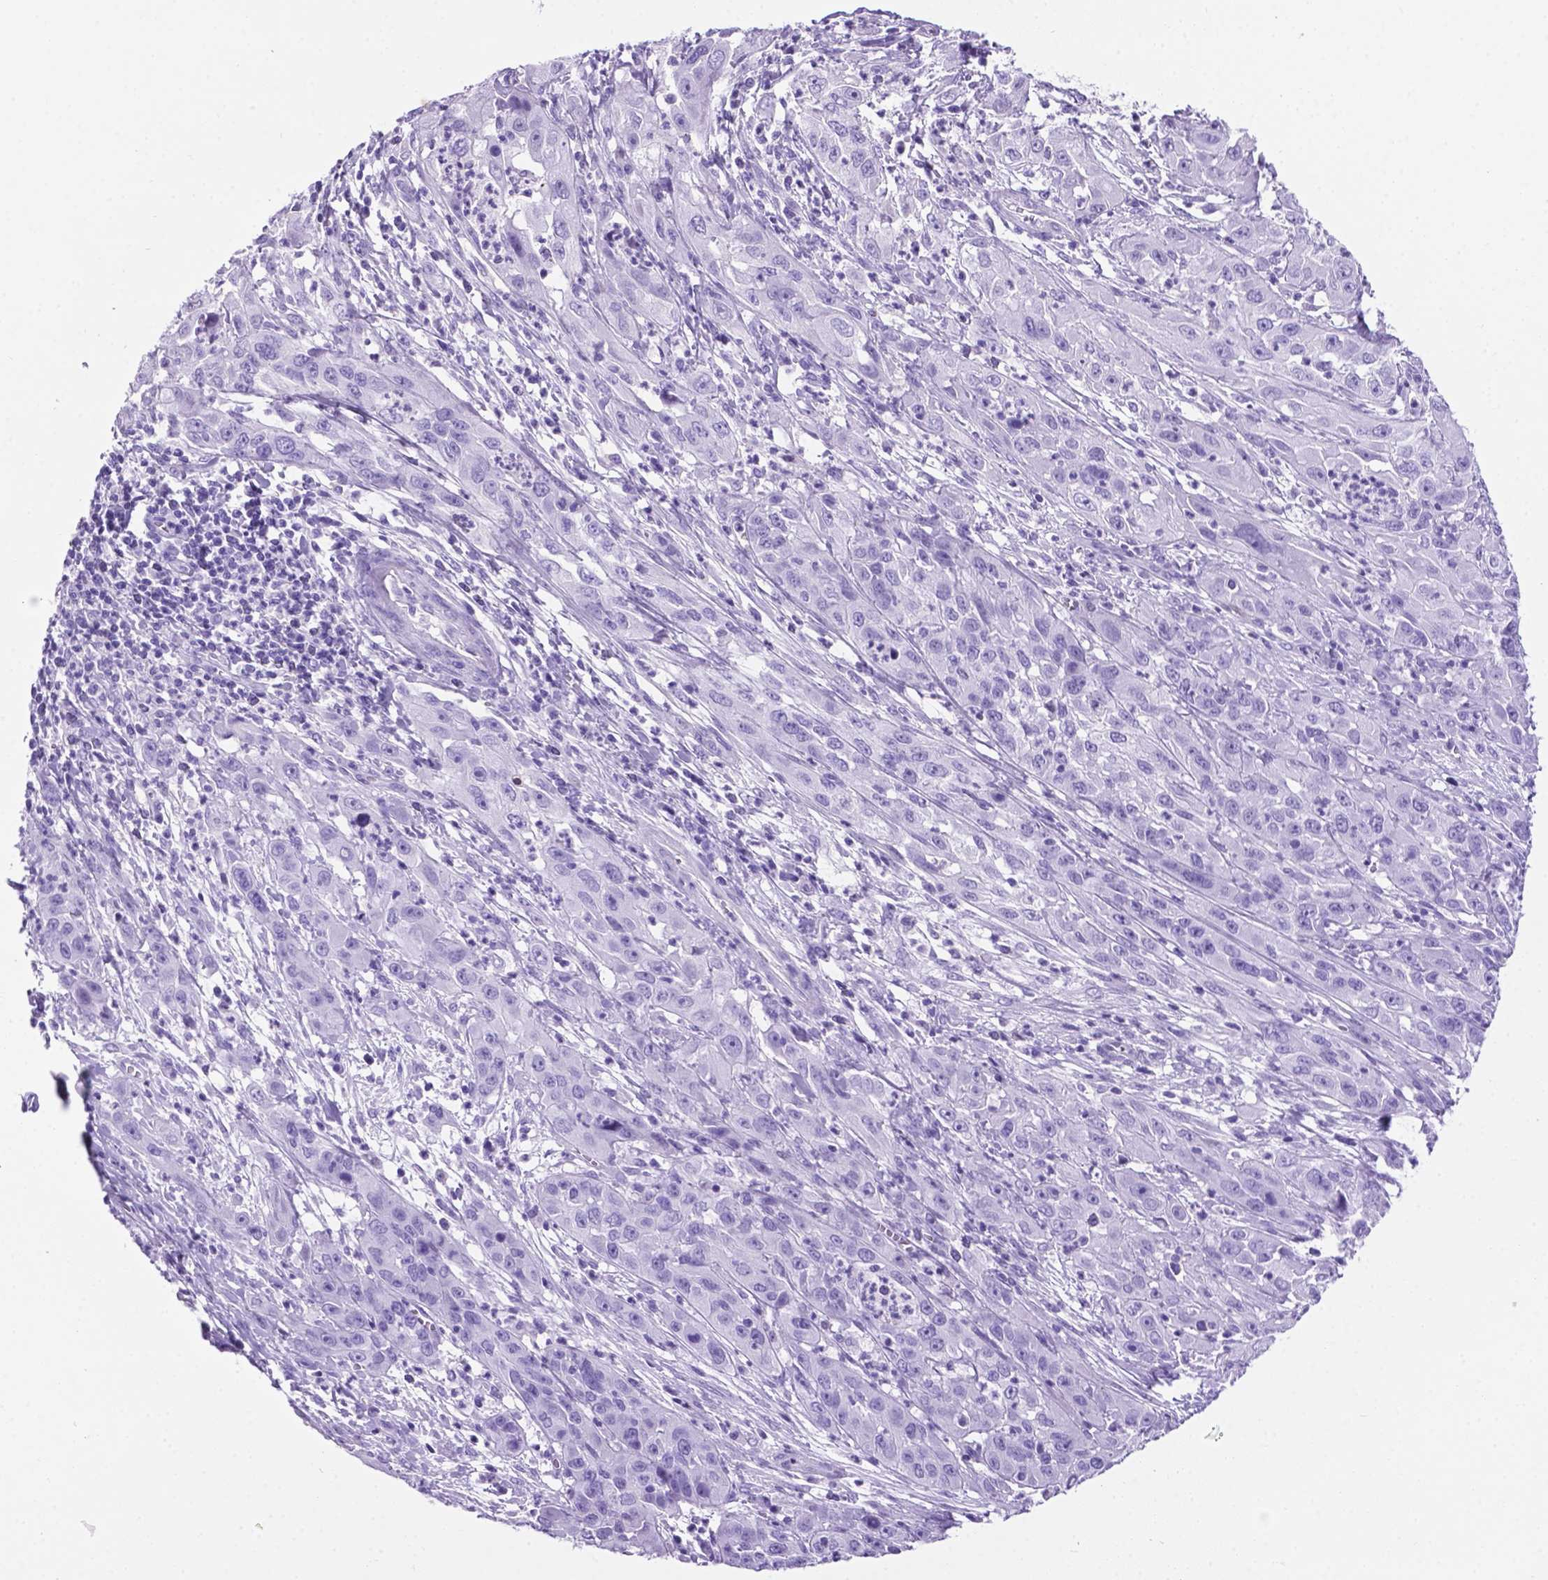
{"staining": {"intensity": "negative", "quantity": "none", "location": "none"}, "tissue": "cervical cancer", "cell_type": "Tumor cells", "image_type": "cancer", "snomed": [{"axis": "morphology", "description": "Squamous cell carcinoma, NOS"}, {"axis": "topography", "description": "Cervix"}], "caption": "IHC micrograph of squamous cell carcinoma (cervical) stained for a protein (brown), which exhibits no positivity in tumor cells.", "gene": "C17orf107", "patient": {"sex": "female", "age": 32}}